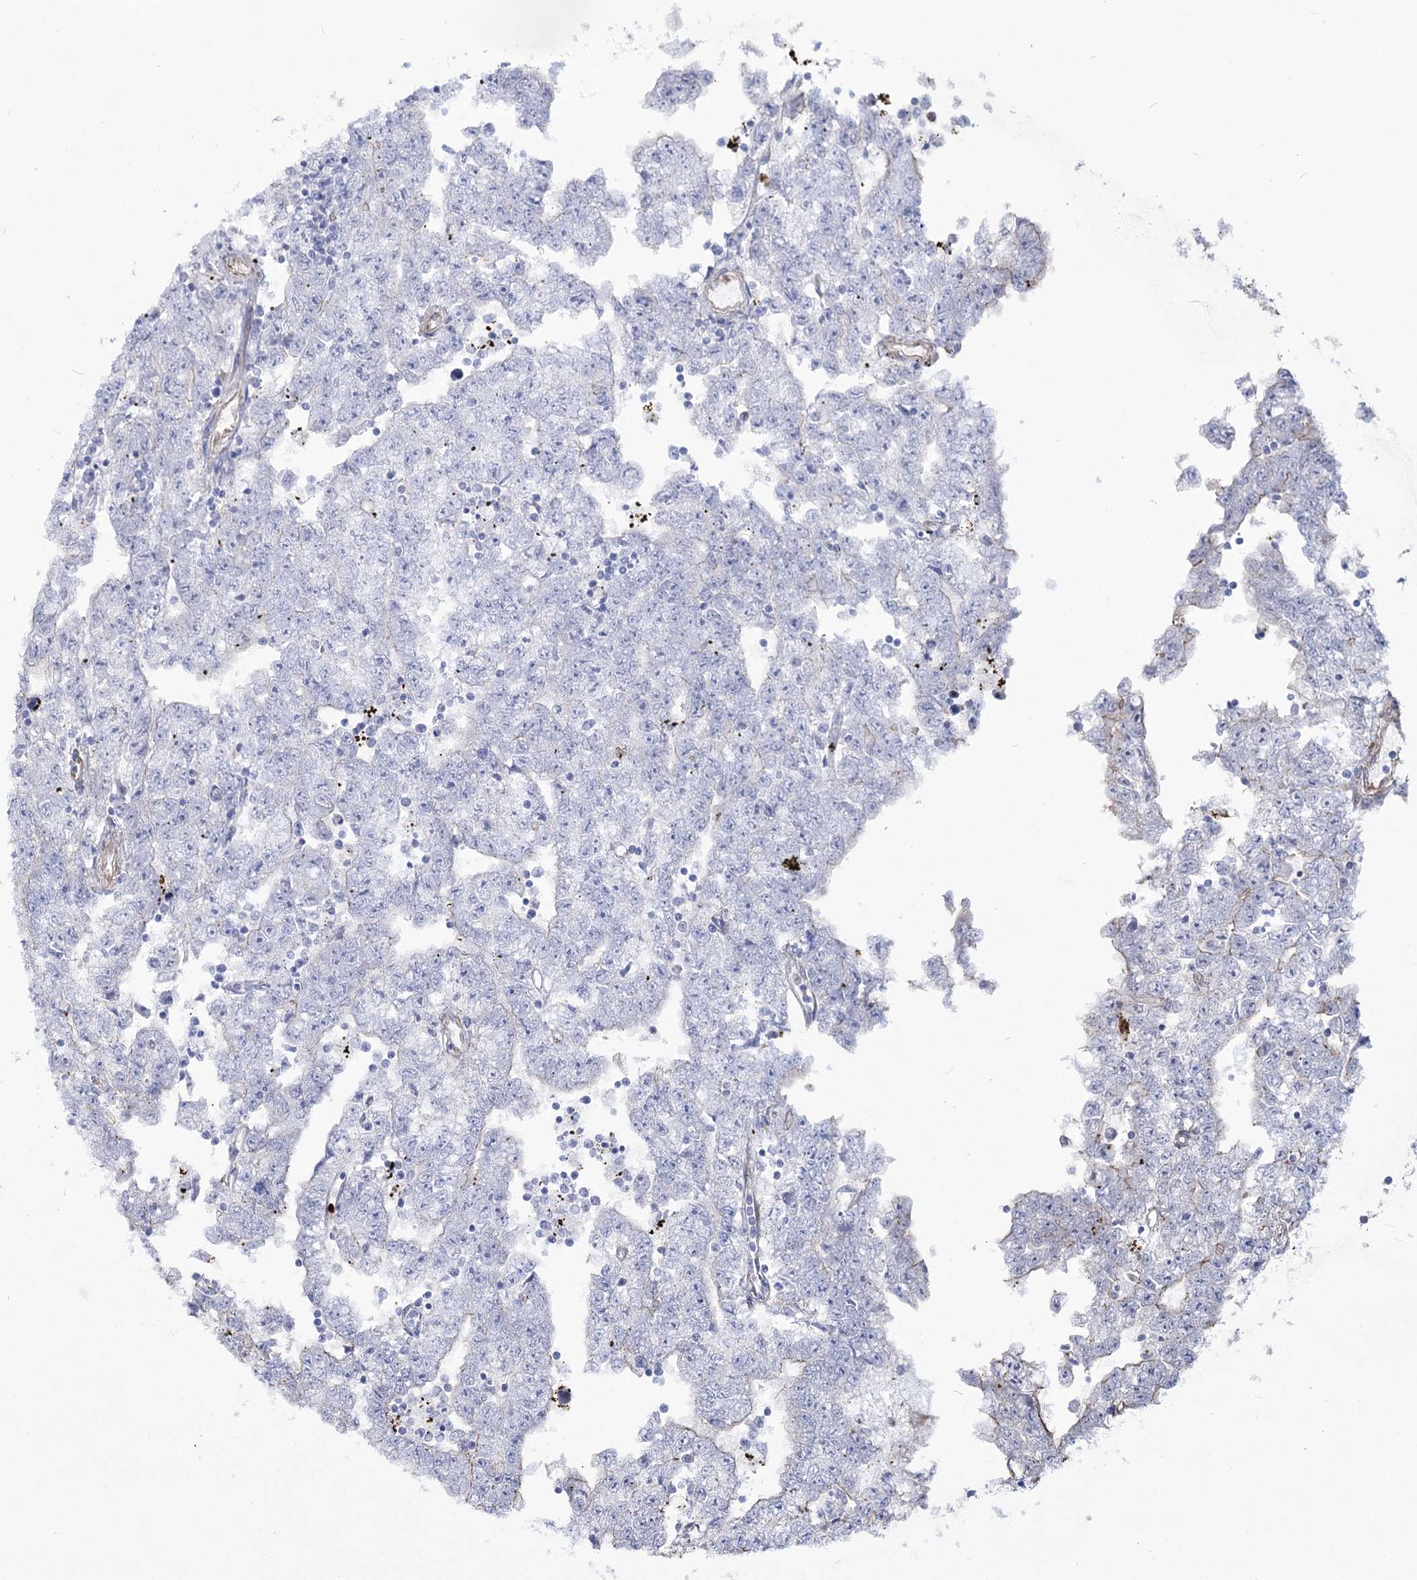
{"staining": {"intensity": "weak", "quantity": "<25%", "location": "cytoplasmic/membranous"}, "tissue": "testis cancer", "cell_type": "Tumor cells", "image_type": "cancer", "snomed": [{"axis": "morphology", "description": "Carcinoma, Embryonal, NOS"}, {"axis": "topography", "description": "Testis"}], "caption": "IHC of human testis cancer exhibits no expression in tumor cells.", "gene": "ME3", "patient": {"sex": "male", "age": 25}}